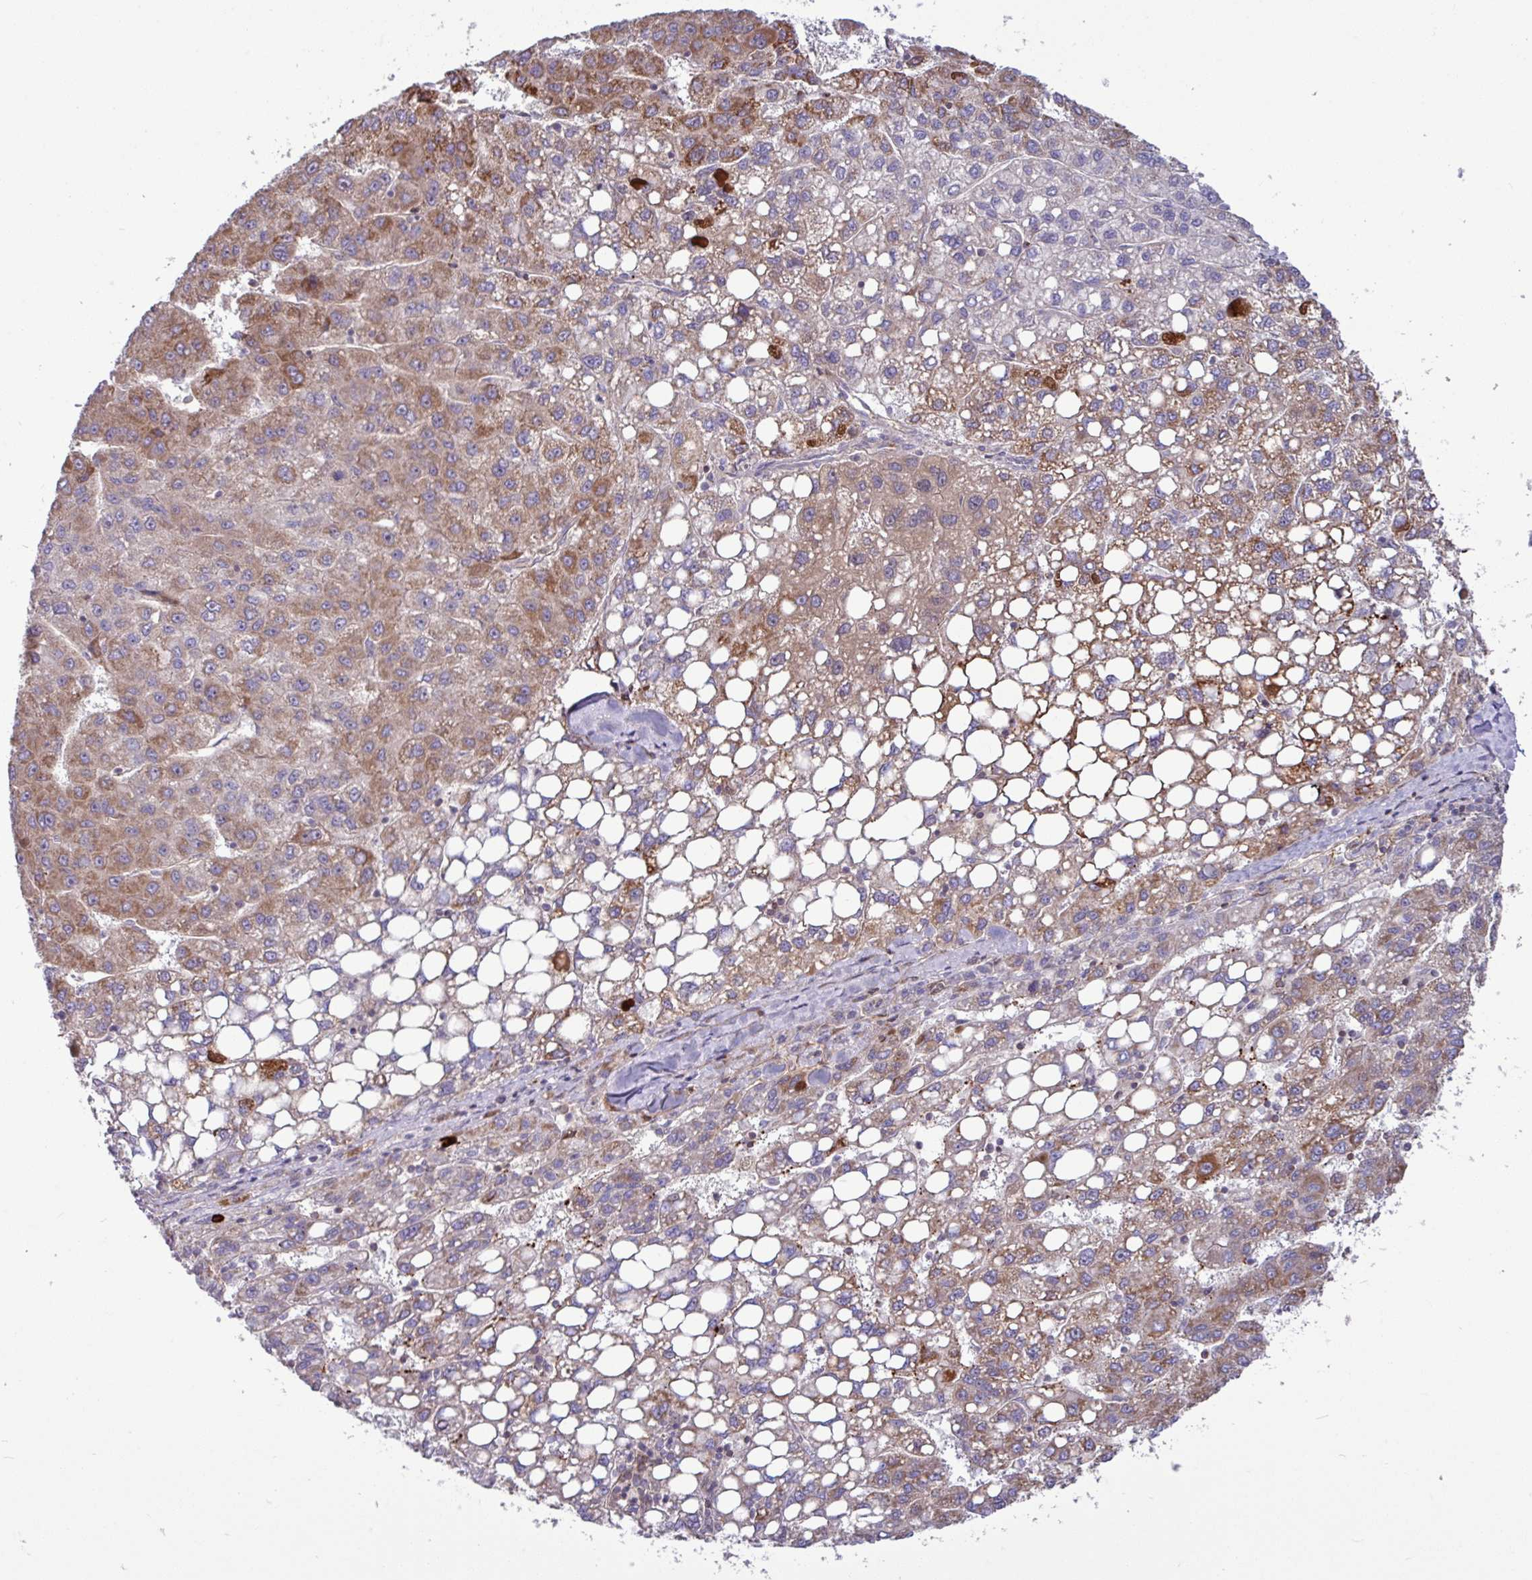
{"staining": {"intensity": "moderate", "quantity": "25%-75%", "location": "cytoplasmic/membranous"}, "tissue": "liver cancer", "cell_type": "Tumor cells", "image_type": "cancer", "snomed": [{"axis": "morphology", "description": "Carcinoma, Hepatocellular, NOS"}, {"axis": "topography", "description": "Liver"}], "caption": "Immunohistochemical staining of human liver cancer (hepatocellular carcinoma) reveals moderate cytoplasmic/membranous protein positivity in approximately 25%-75% of tumor cells. The staining was performed using DAB to visualize the protein expression in brown, while the nuclei were stained in blue with hematoxylin (Magnification: 20x).", "gene": "B4GALNT4", "patient": {"sex": "female", "age": 82}}